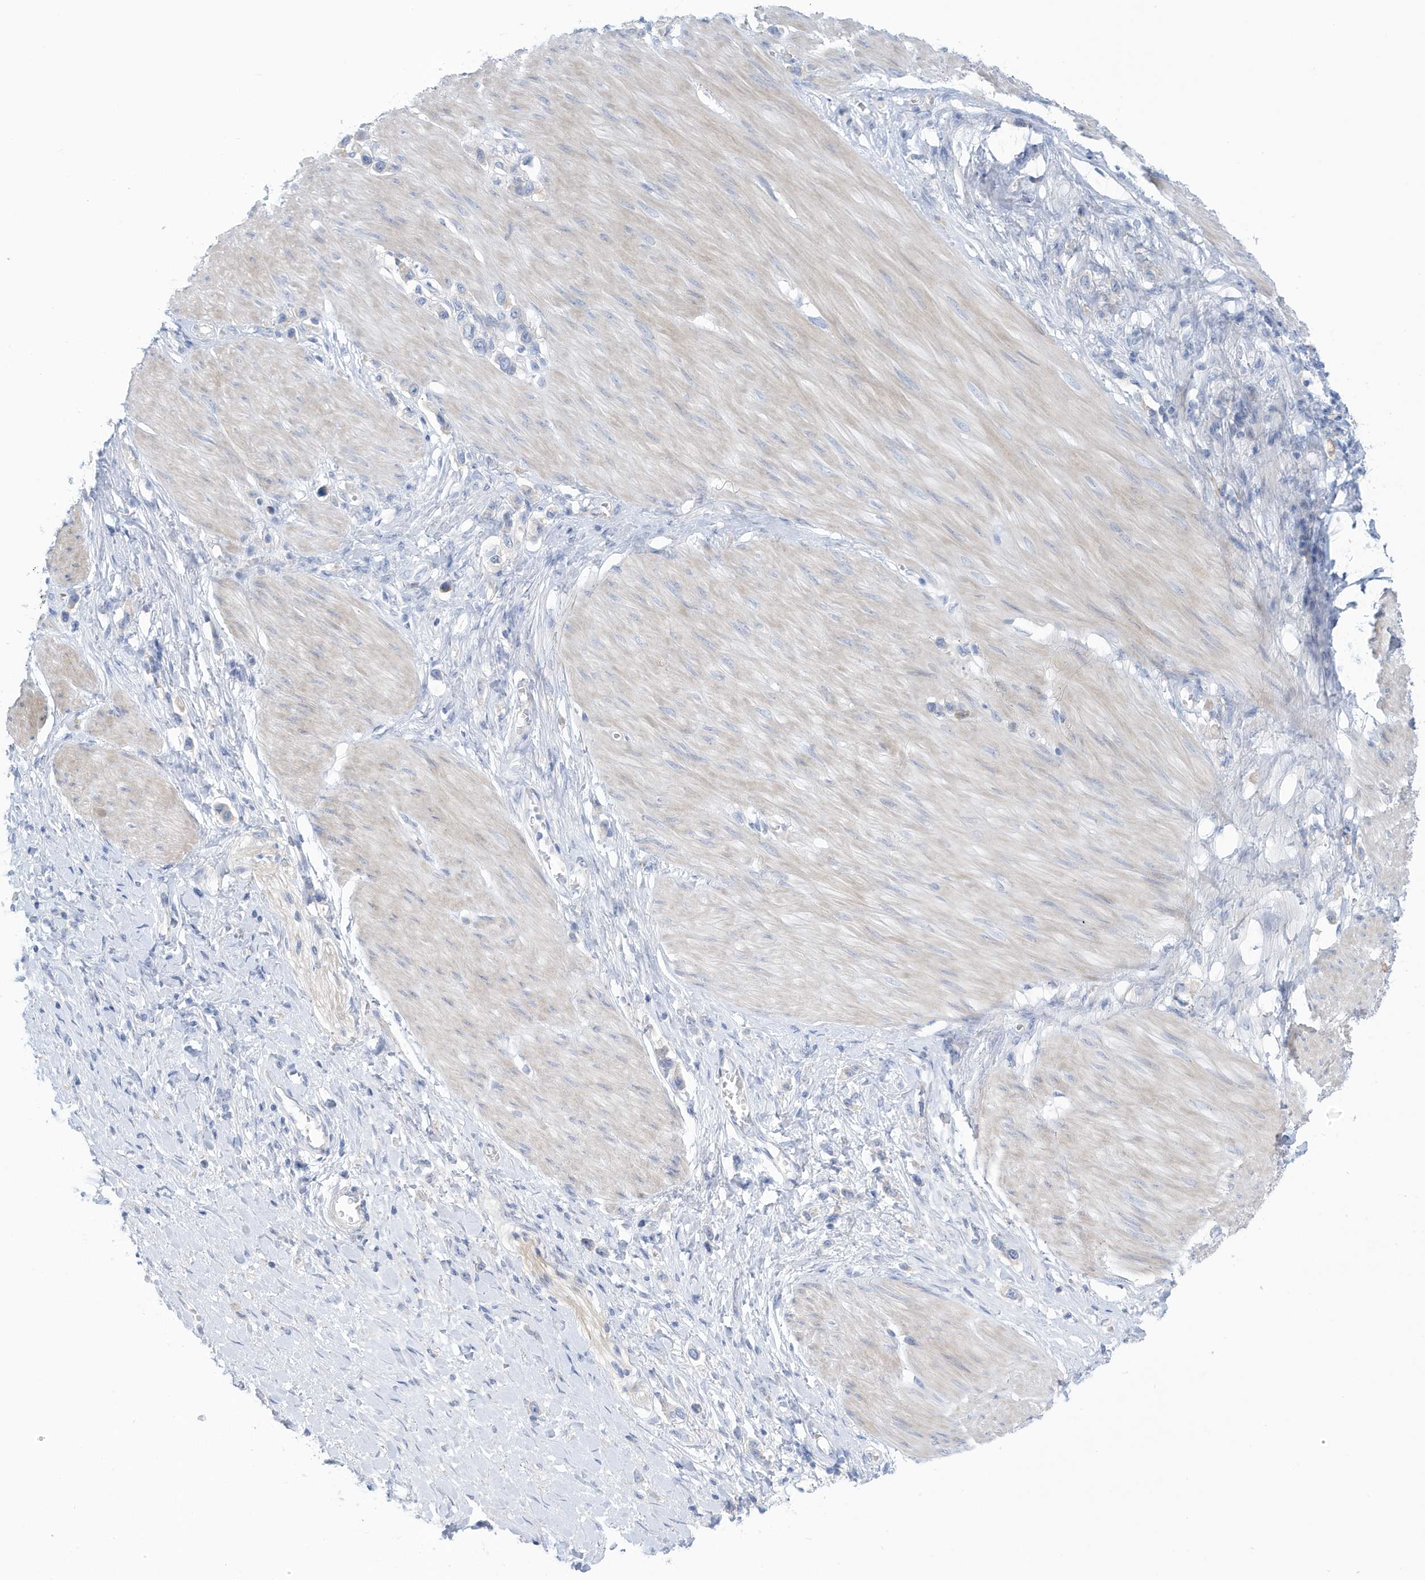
{"staining": {"intensity": "negative", "quantity": "none", "location": "none"}, "tissue": "stomach cancer", "cell_type": "Tumor cells", "image_type": "cancer", "snomed": [{"axis": "morphology", "description": "Adenocarcinoma, NOS"}, {"axis": "topography", "description": "Stomach"}], "caption": "High power microscopy histopathology image of an immunohistochemistry (IHC) micrograph of stomach adenocarcinoma, revealing no significant staining in tumor cells.", "gene": "ATP13A5", "patient": {"sex": "female", "age": 65}}